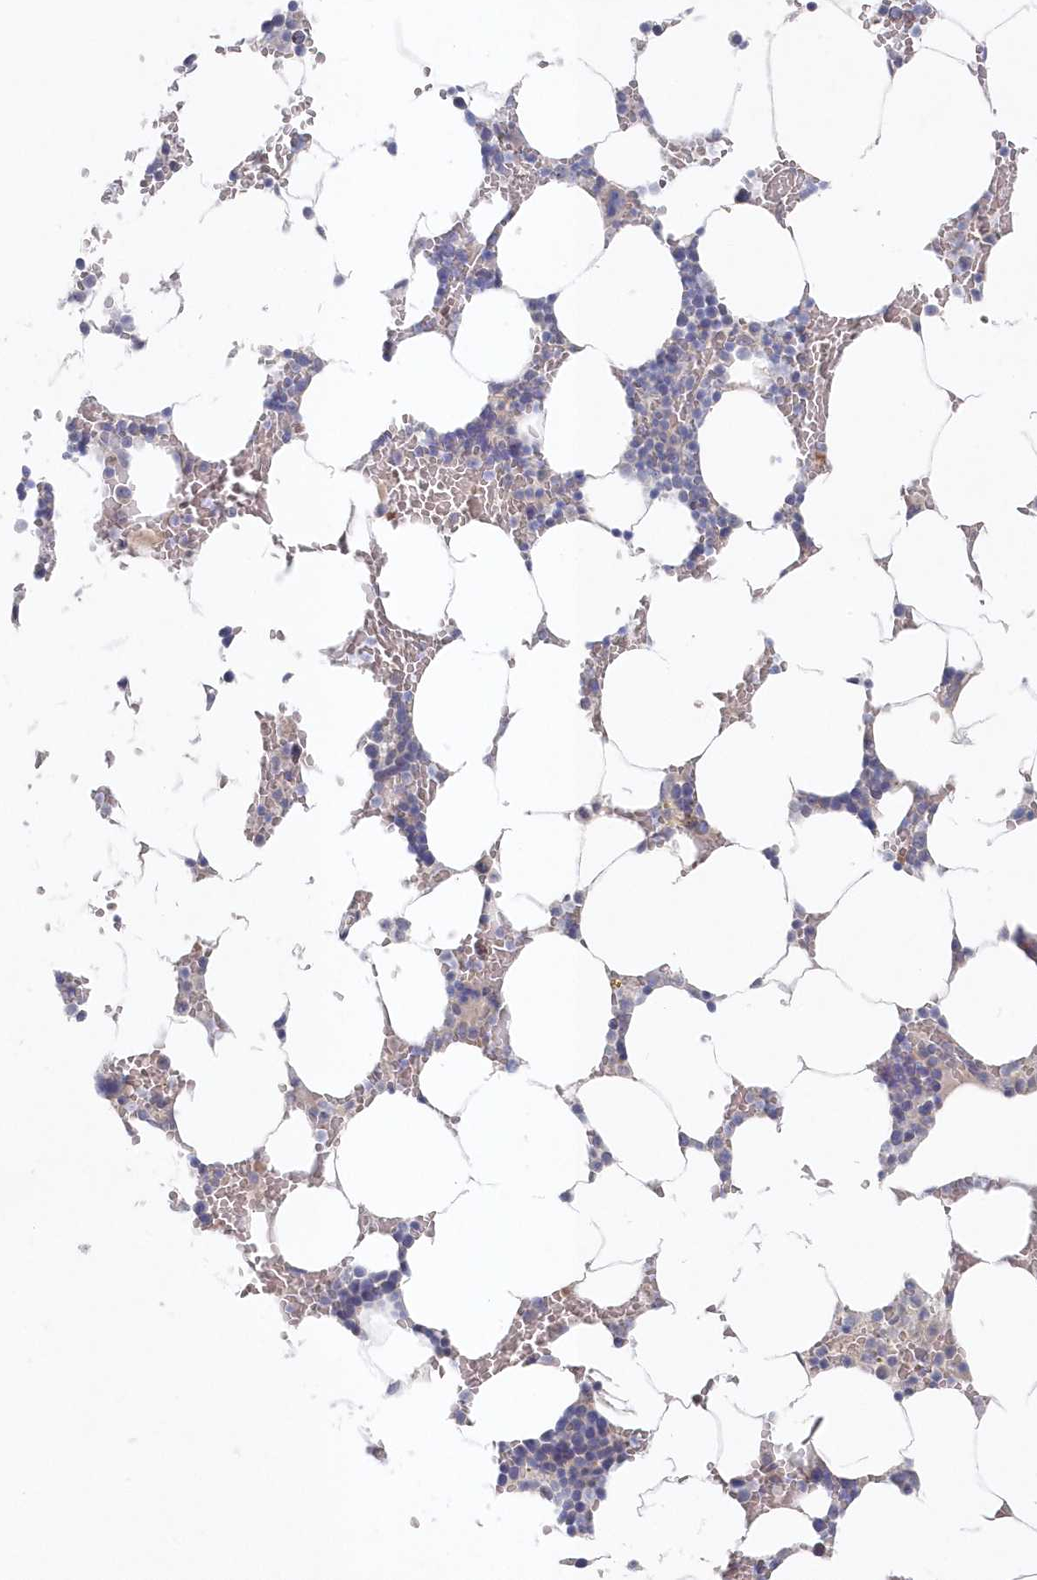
{"staining": {"intensity": "negative", "quantity": "none", "location": "none"}, "tissue": "bone marrow", "cell_type": "Hematopoietic cells", "image_type": "normal", "snomed": [{"axis": "morphology", "description": "Normal tissue, NOS"}, {"axis": "topography", "description": "Bone marrow"}], "caption": "Immunohistochemistry (IHC) photomicrograph of unremarkable bone marrow: bone marrow stained with DAB reveals no significant protein staining in hematopoietic cells.", "gene": "KIAA1586", "patient": {"sex": "male", "age": 70}}